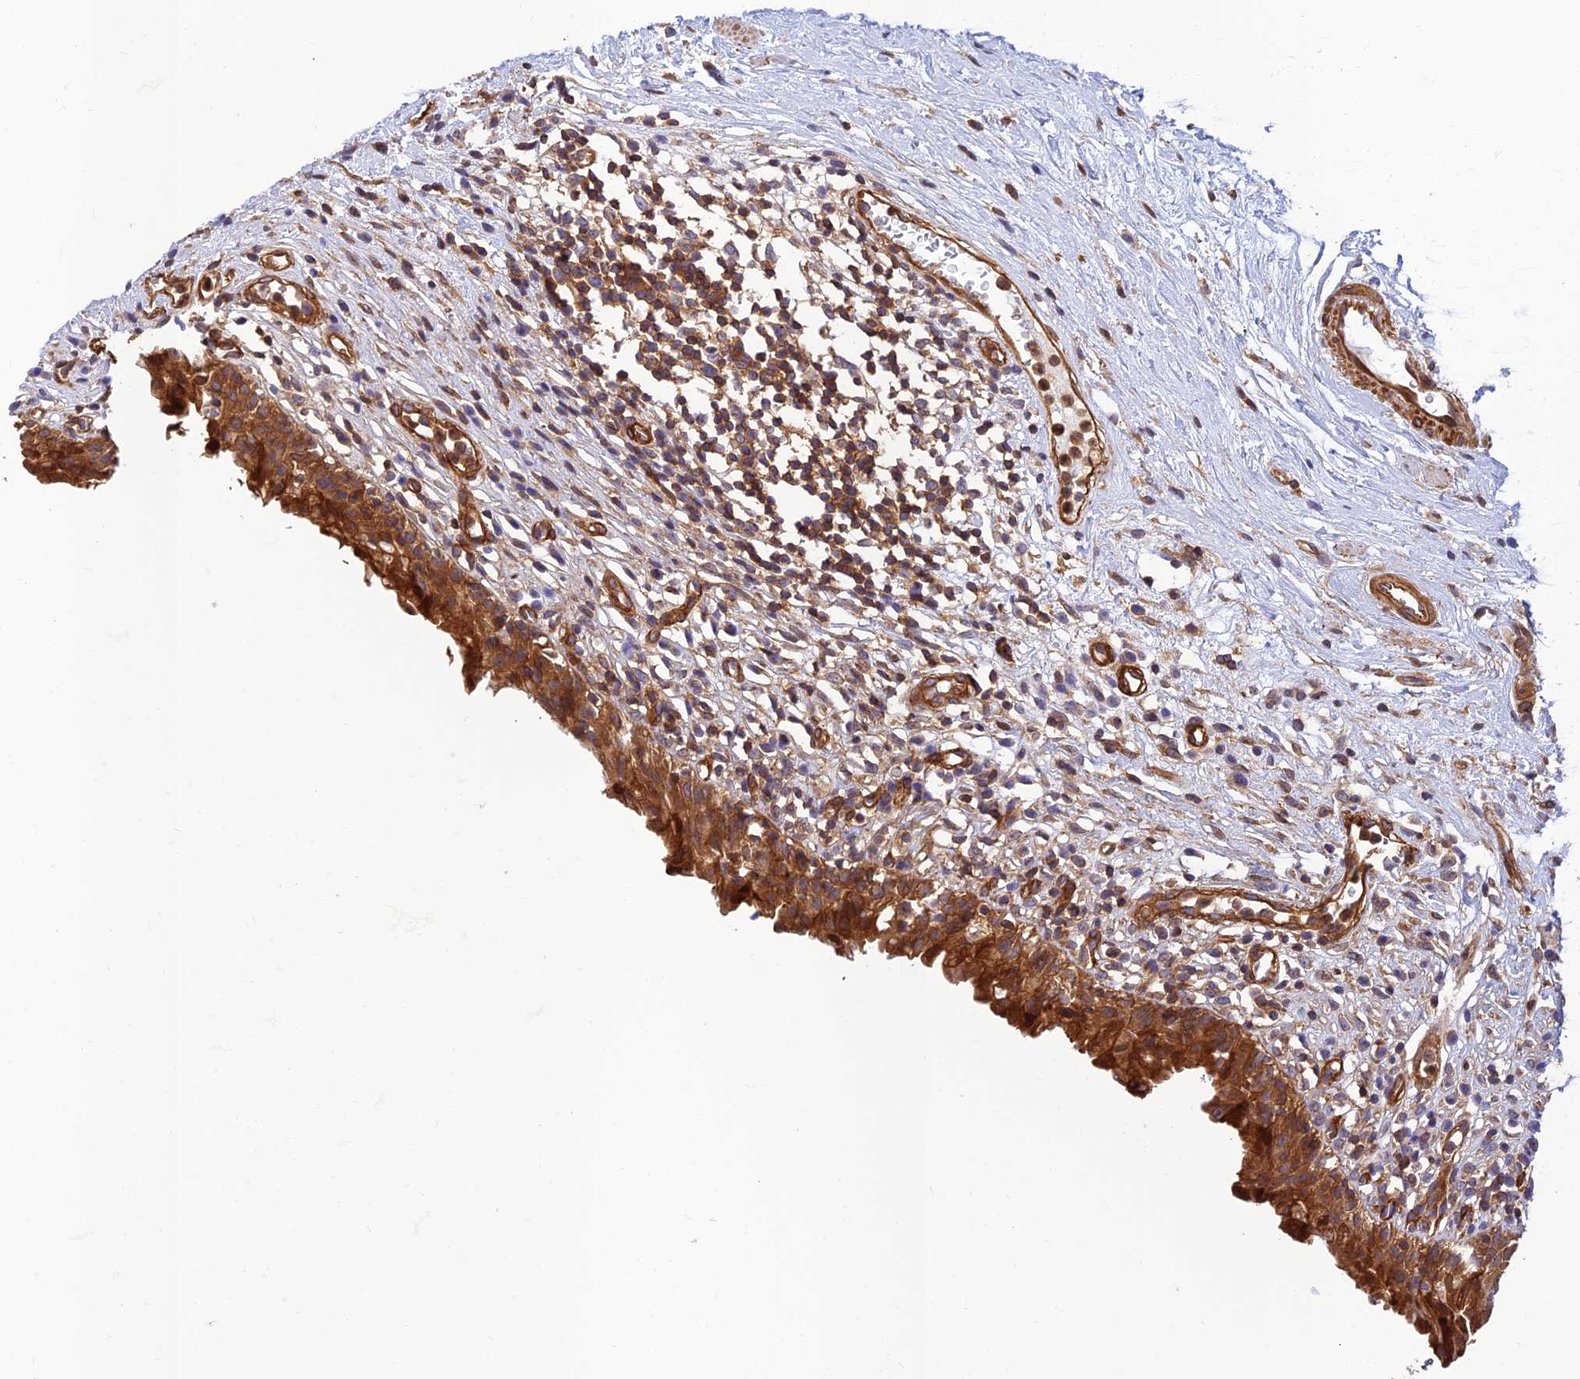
{"staining": {"intensity": "strong", "quantity": ">75%", "location": "cytoplasmic/membranous"}, "tissue": "urinary bladder", "cell_type": "Urothelial cells", "image_type": "normal", "snomed": [{"axis": "morphology", "description": "Normal tissue, NOS"}, {"axis": "morphology", "description": "Inflammation, NOS"}, {"axis": "topography", "description": "Urinary bladder"}], "caption": "Strong cytoplasmic/membranous positivity for a protein is seen in approximately >75% of urothelial cells of benign urinary bladder using immunohistochemistry (IHC).", "gene": "PPP1R12C", "patient": {"sex": "male", "age": 63}}